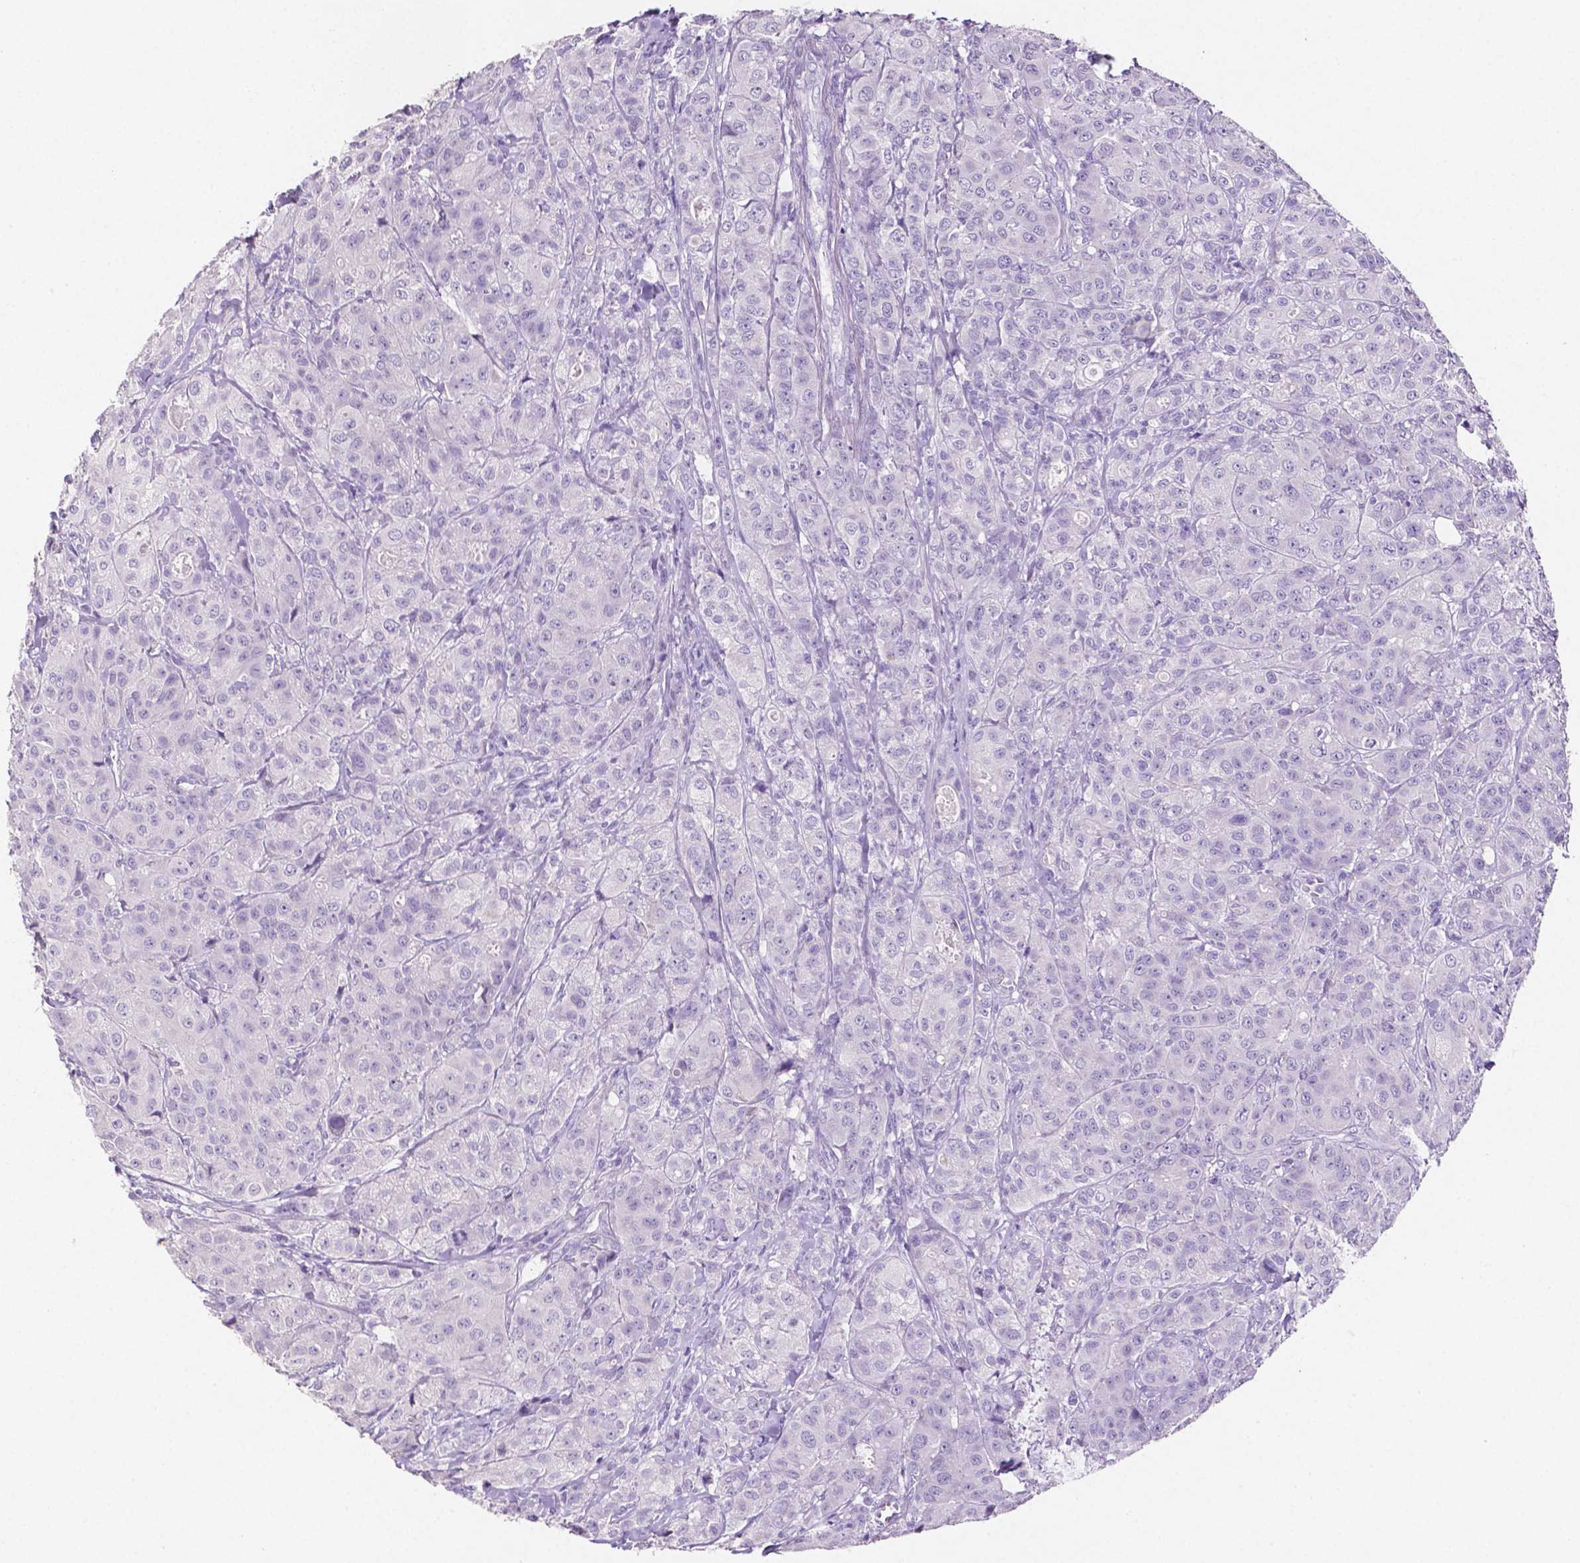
{"staining": {"intensity": "negative", "quantity": "none", "location": "none"}, "tissue": "breast cancer", "cell_type": "Tumor cells", "image_type": "cancer", "snomed": [{"axis": "morphology", "description": "Duct carcinoma"}, {"axis": "topography", "description": "Breast"}], "caption": "DAB (3,3'-diaminobenzidine) immunohistochemical staining of human breast cancer shows no significant staining in tumor cells.", "gene": "SLC22A2", "patient": {"sex": "female", "age": 43}}